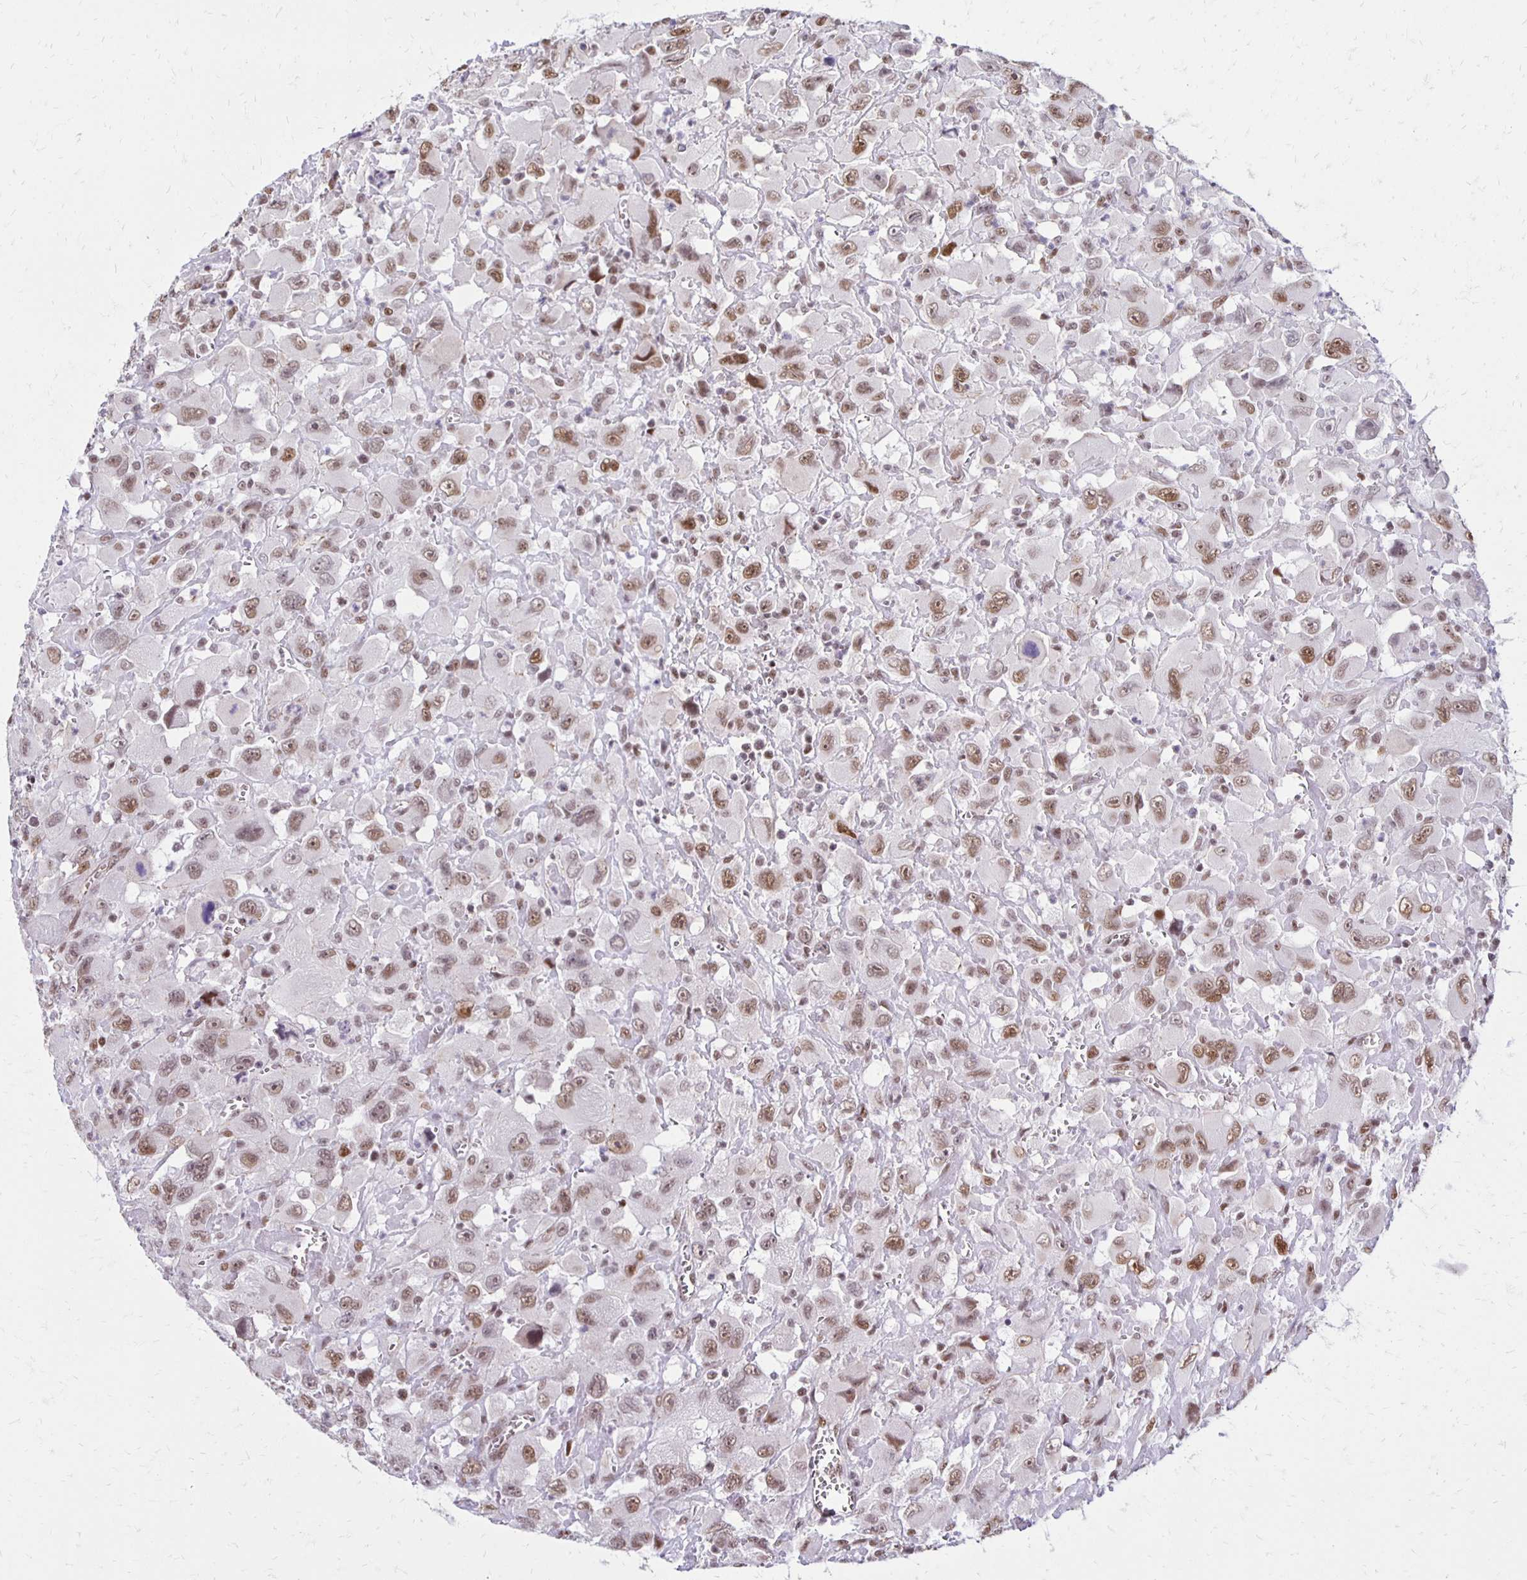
{"staining": {"intensity": "moderate", "quantity": ">75%", "location": "nuclear"}, "tissue": "head and neck cancer", "cell_type": "Tumor cells", "image_type": "cancer", "snomed": [{"axis": "morphology", "description": "Squamous cell carcinoma, NOS"}, {"axis": "morphology", "description": "Squamous cell carcinoma, metastatic, NOS"}, {"axis": "topography", "description": "Oral tissue"}, {"axis": "topography", "description": "Head-Neck"}], "caption": "Human head and neck cancer (metastatic squamous cell carcinoma) stained with a brown dye demonstrates moderate nuclear positive expression in approximately >75% of tumor cells.", "gene": "DDB2", "patient": {"sex": "female", "age": 85}}